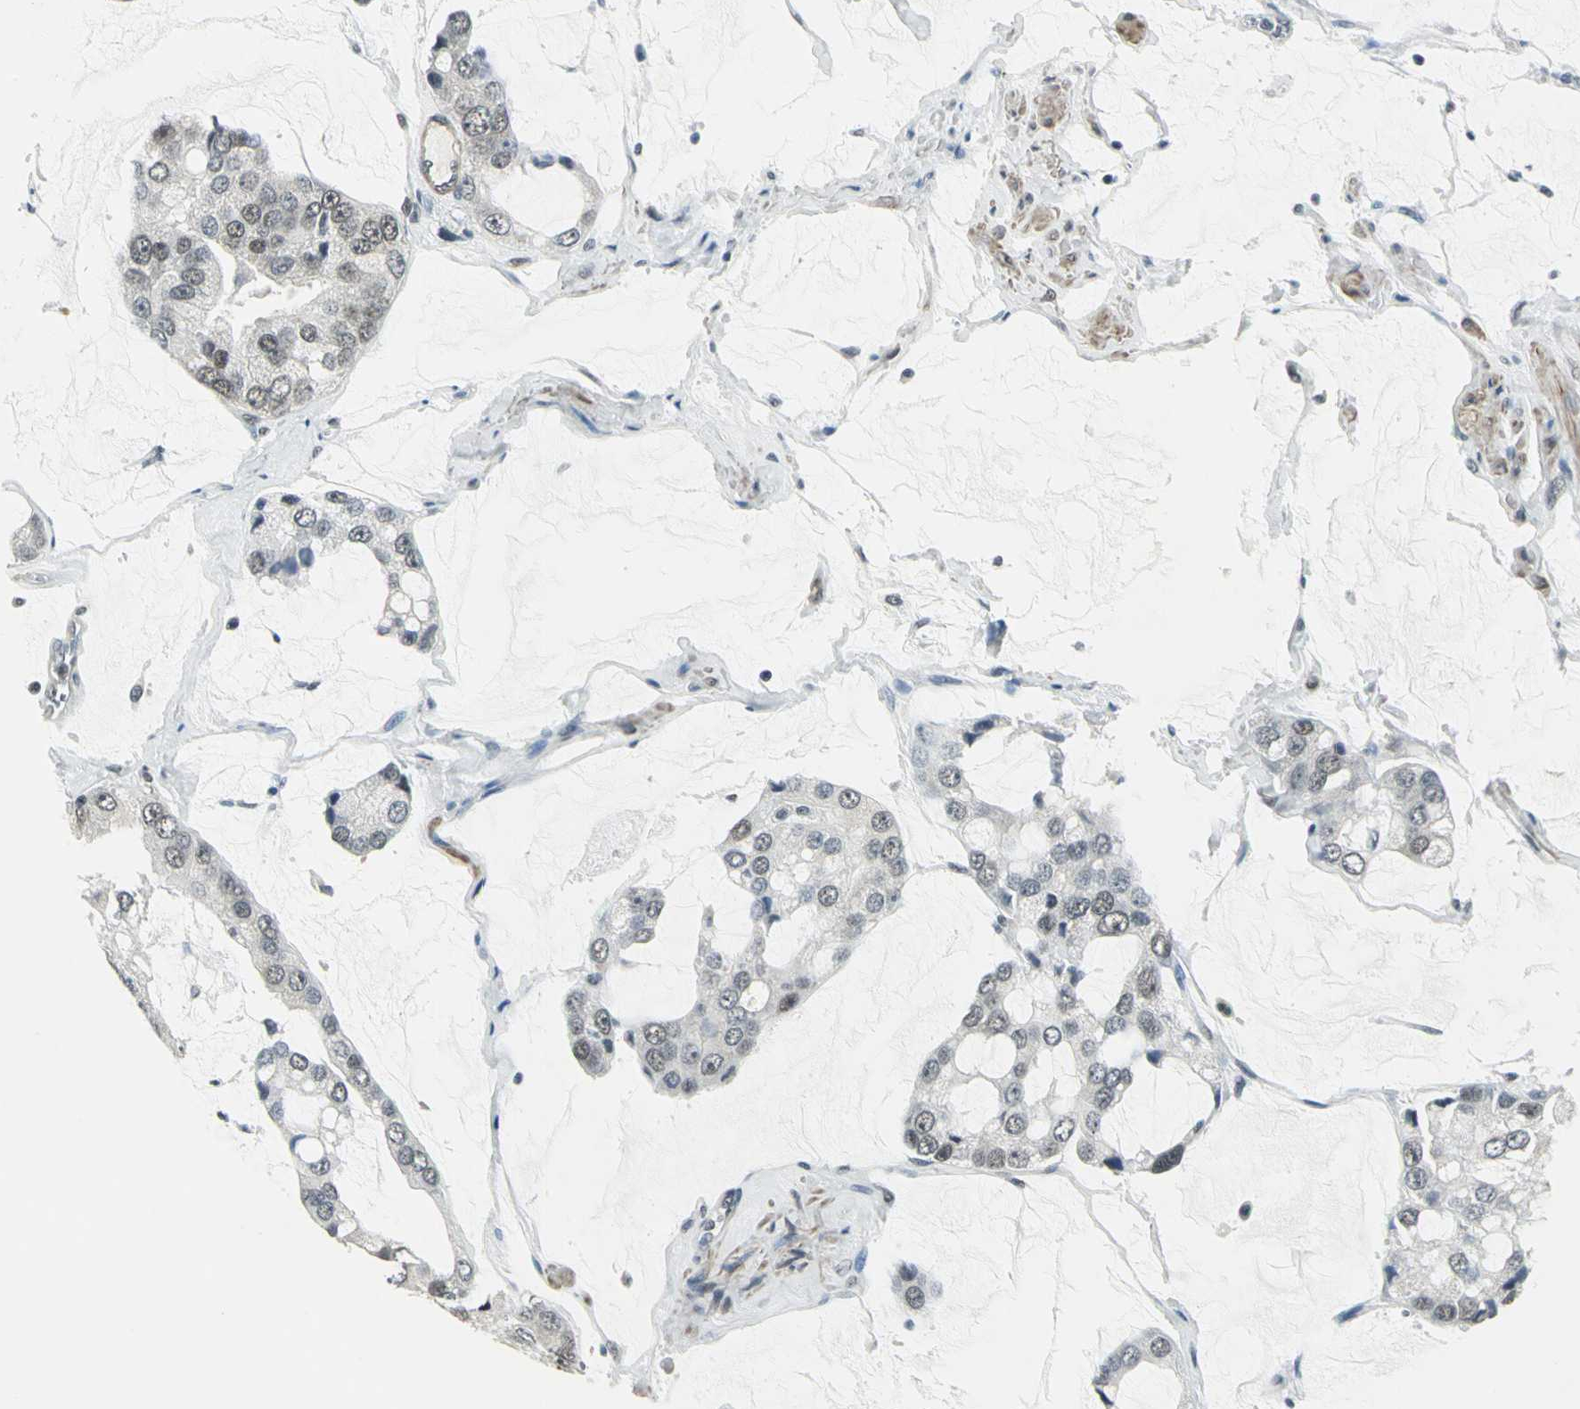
{"staining": {"intensity": "negative", "quantity": "none", "location": "none"}, "tissue": "prostate cancer", "cell_type": "Tumor cells", "image_type": "cancer", "snomed": [{"axis": "morphology", "description": "Adenocarcinoma, High grade"}, {"axis": "topography", "description": "Prostate"}], "caption": "Micrograph shows no significant protein positivity in tumor cells of prostate cancer.", "gene": "MTA1", "patient": {"sex": "male", "age": 67}}